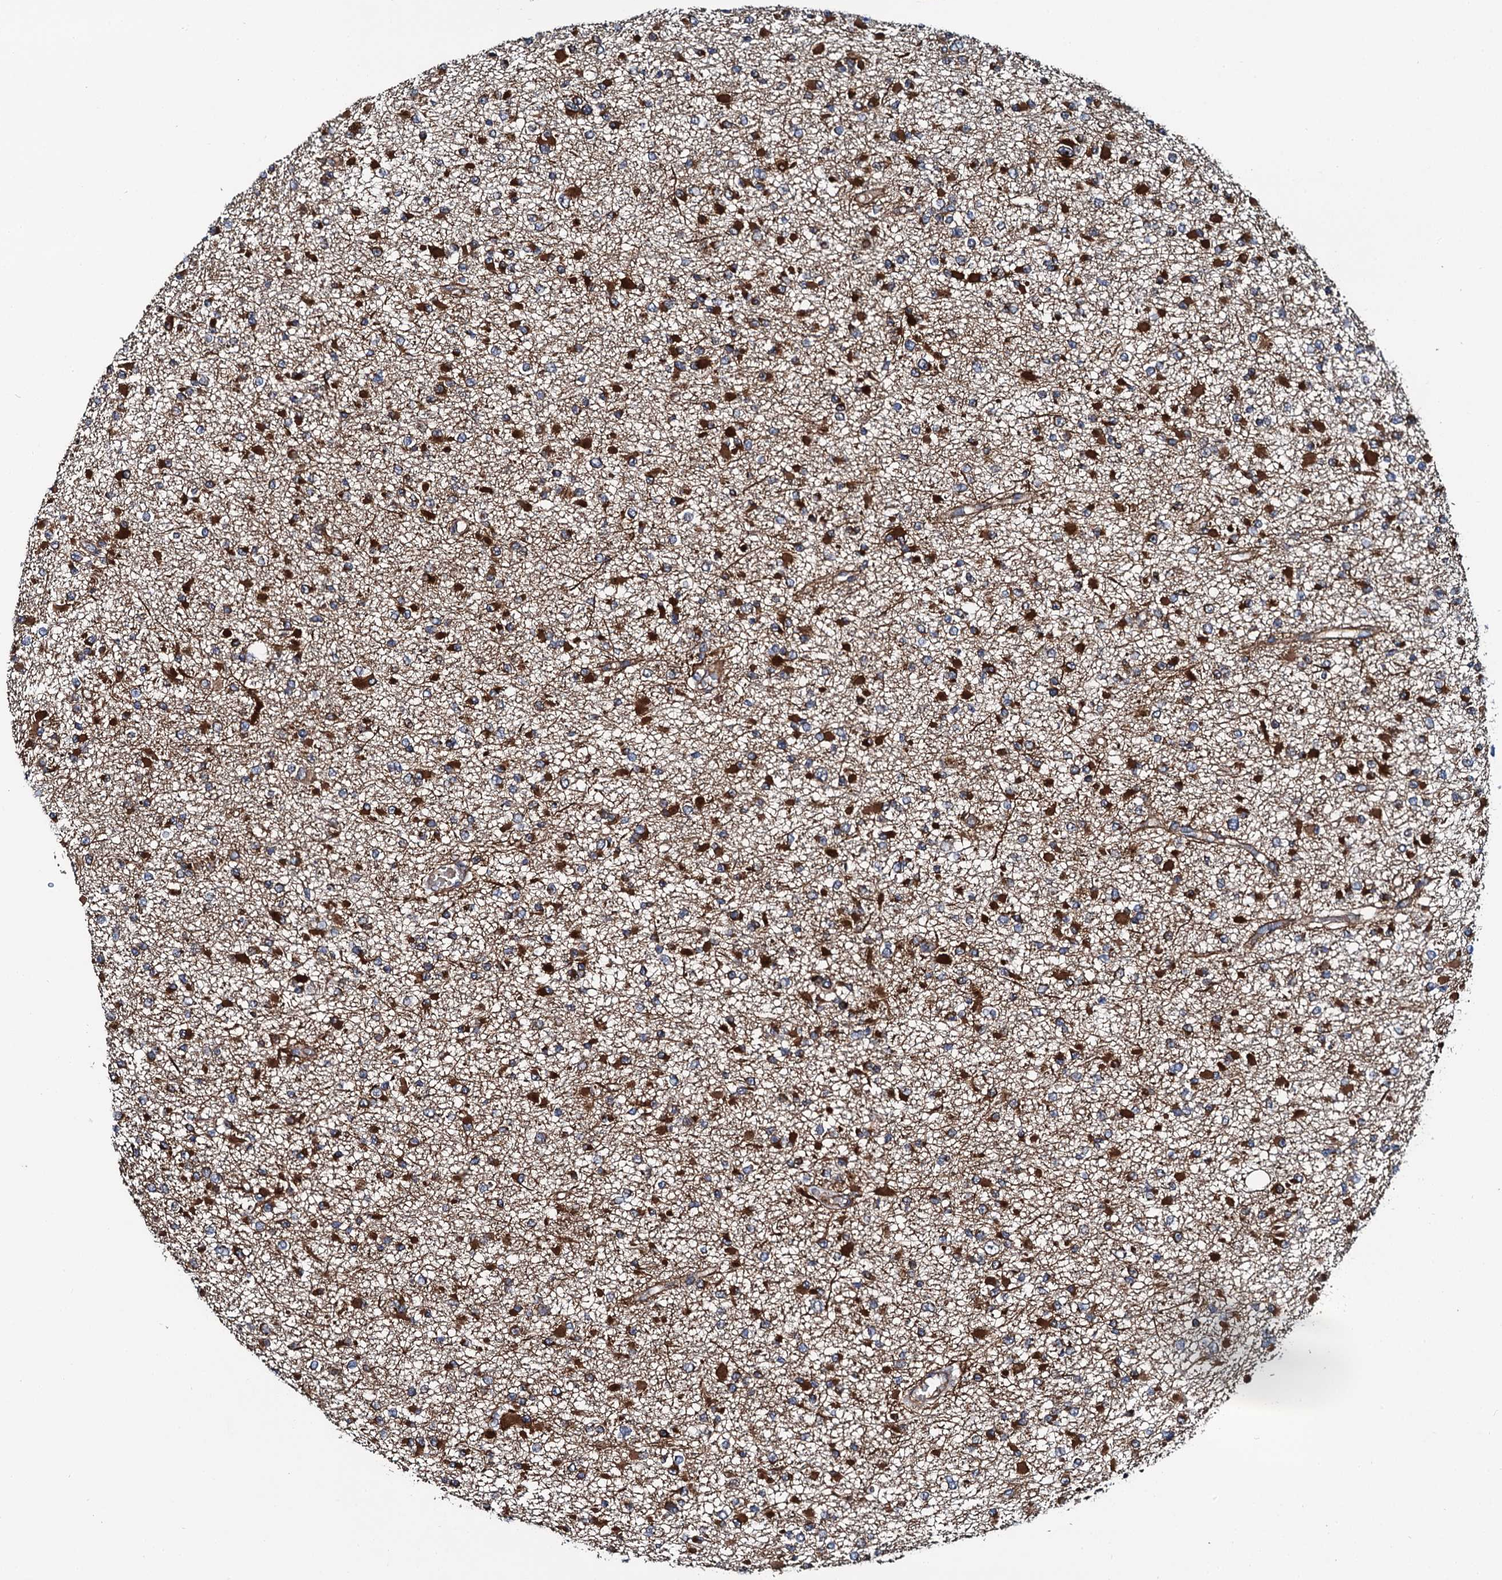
{"staining": {"intensity": "strong", "quantity": "25%-75%", "location": "cytoplasmic/membranous"}, "tissue": "glioma", "cell_type": "Tumor cells", "image_type": "cancer", "snomed": [{"axis": "morphology", "description": "Glioma, malignant, Low grade"}, {"axis": "topography", "description": "Brain"}], "caption": "This micrograph exhibits immunohistochemistry staining of malignant glioma (low-grade), with high strong cytoplasmic/membranous expression in approximately 25%-75% of tumor cells.", "gene": "NEK1", "patient": {"sex": "female", "age": 22}}